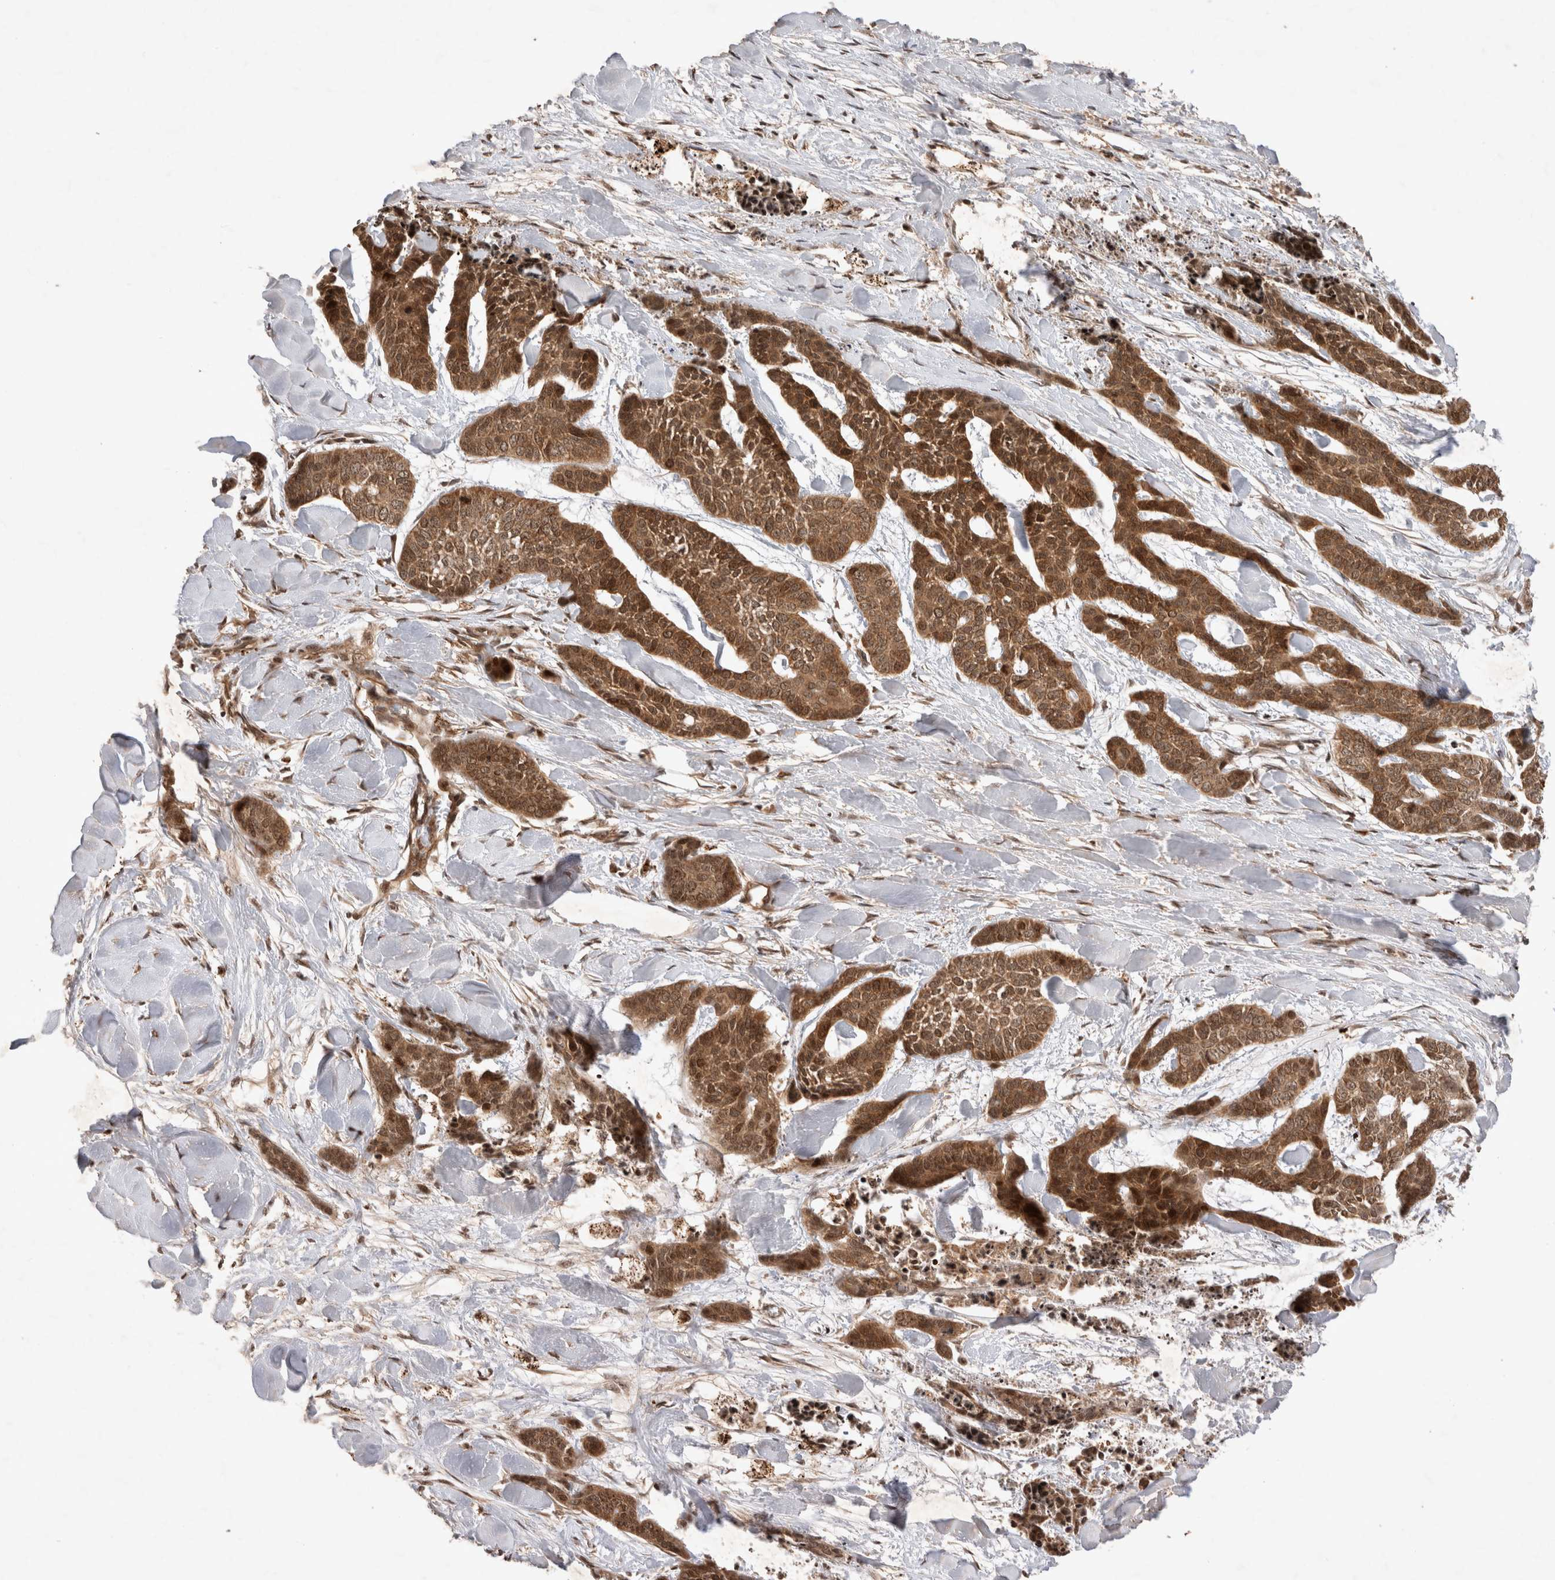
{"staining": {"intensity": "moderate", "quantity": ">75%", "location": "cytoplasmic/membranous"}, "tissue": "skin cancer", "cell_type": "Tumor cells", "image_type": "cancer", "snomed": [{"axis": "morphology", "description": "Basal cell carcinoma"}, {"axis": "topography", "description": "Skin"}], "caption": "The photomicrograph reveals staining of basal cell carcinoma (skin), revealing moderate cytoplasmic/membranous protein expression (brown color) within tumor cells. Nuclei are stained in blue.", "gene": "FAM221A", "patient": {"sex": "female", "age": 64}}